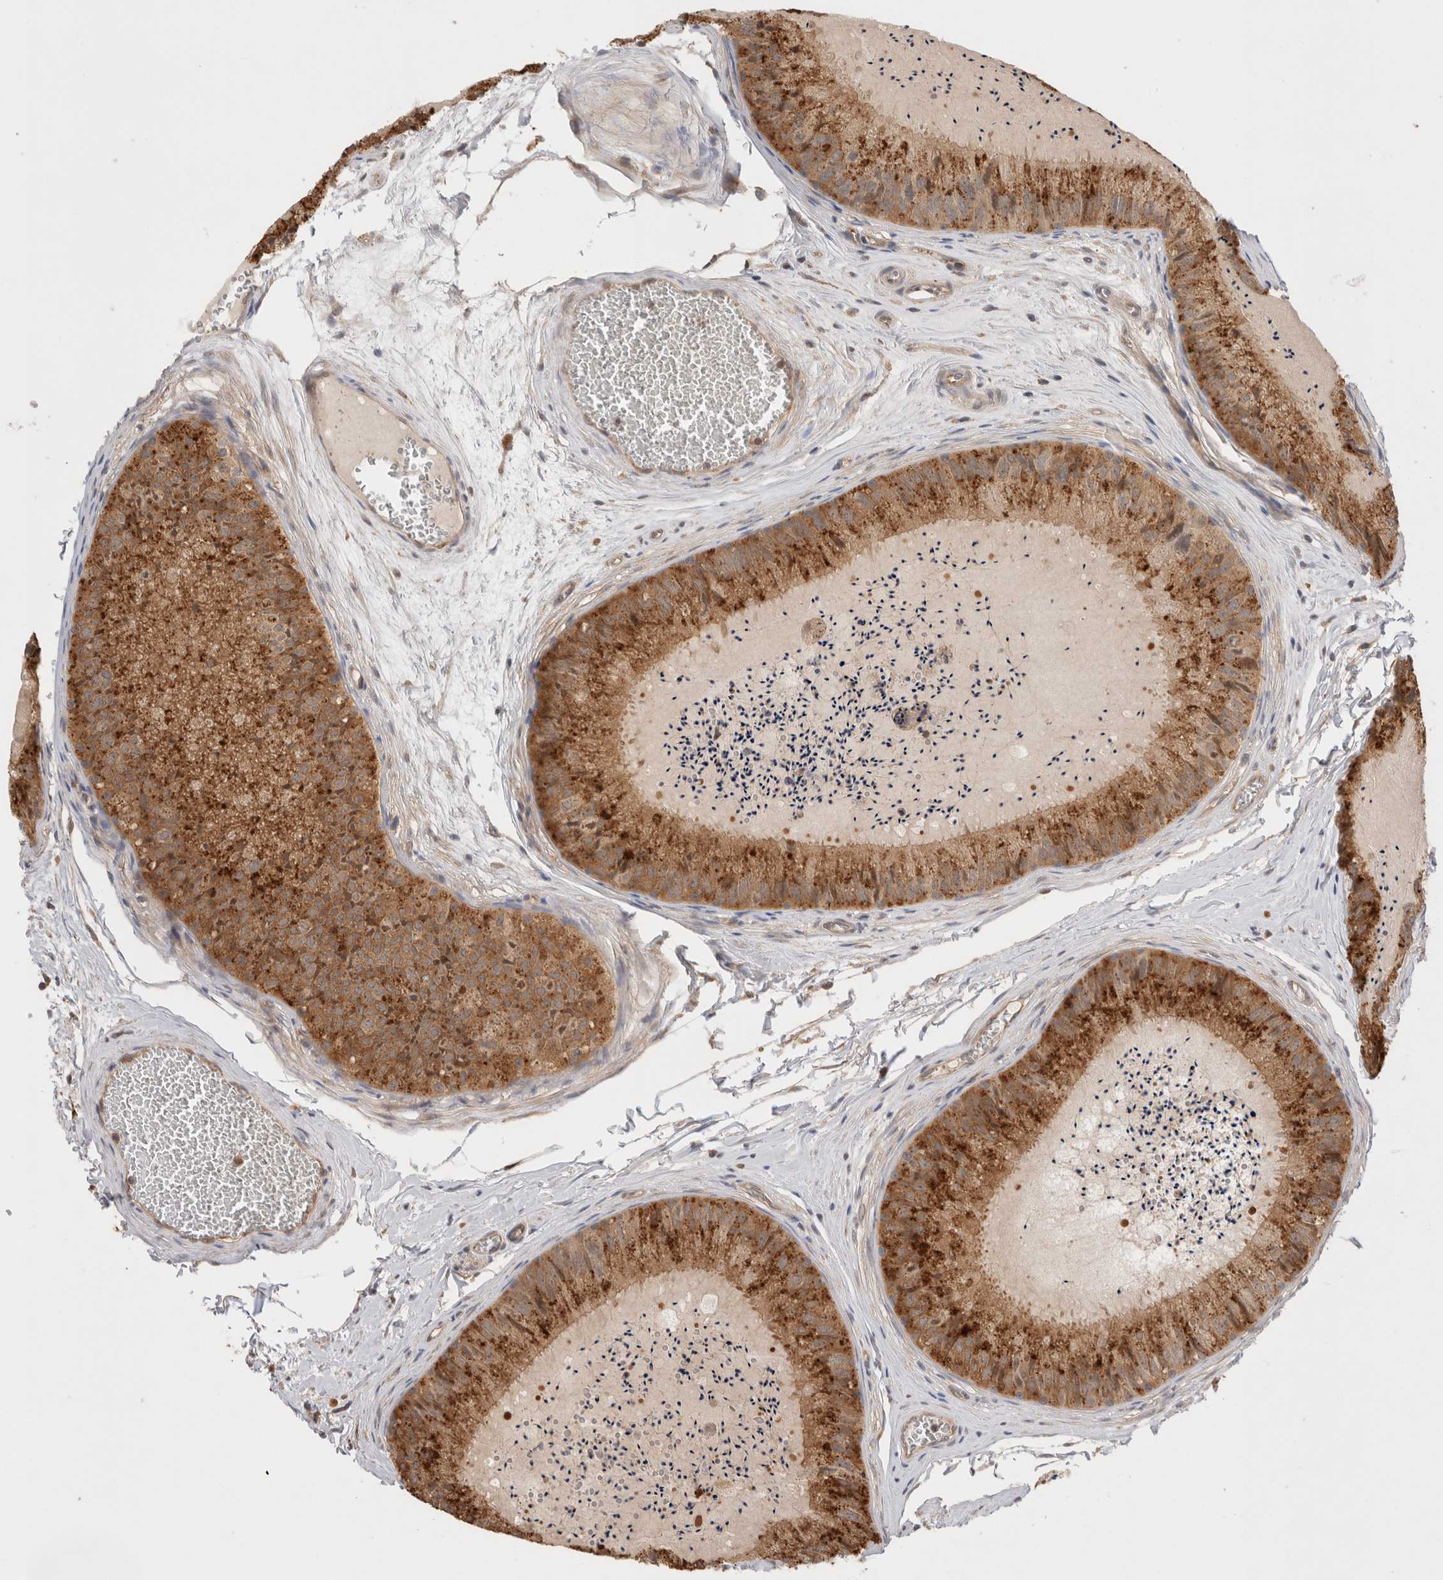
{"staining": {"intensity": "strong", "quantity": ">75%", "location": "cytoplasmic/membranous"}, "tissue": "epididymis", "cell_type": "Glandular cells", "image_type": "normal", "snomed": [{"axis": "morphology", "description": "Normal tissue, NOS"}, {"axis": "topography", "description": "Epididymis"}], "caption": "Glandular cells display high levels of strong cytoplasmic/membranous positivity in approximately >75% of cells in unremarkable epididymis. The protein is stained brown, and the nuclei are stained in blue (DAB IHC with brightfield microscopy, high magnification).", "gene": "VPS28", "patient": {"sex": "male", "age": 31}}